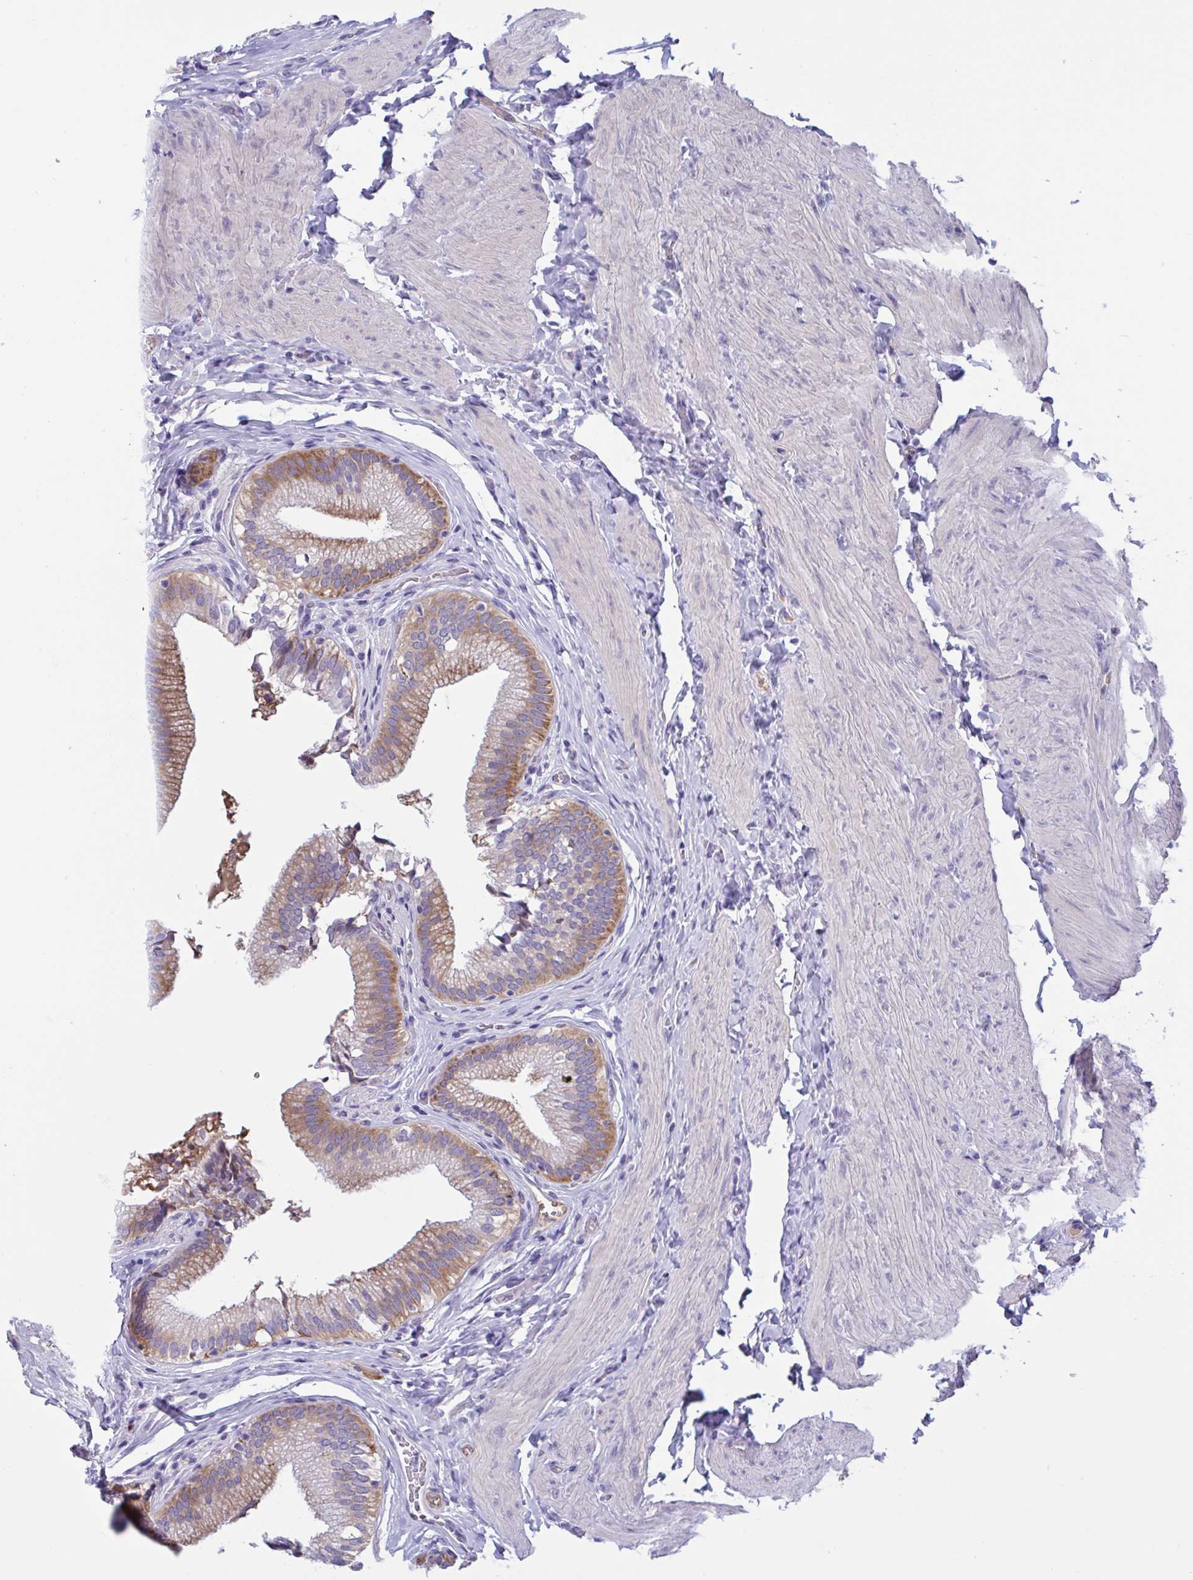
{"staining": {"intensity": "moderate", "quantity": ">75%", "location": "cytoplasmic/membranous"}, "tissue": "gallbladder", "cell_type": "Glandular cells", "image_type": "normal", "snomed": [{"axis": "morphology", "description": "Normal tissue, NOS"}, {"axis": "topography", "description": "Gallbladder"}, {"axis": "topography", "description": "Peripheral nerve tissue"}], "caption": "Immunohistochemical staining of normal human gallbladder reveals medium levels of moderate cytoplasmic/membranous positivity in approximately >75% of glandular cells.", "gene": "MS4A14", "patient": {"sex": "male", "age": 17}}